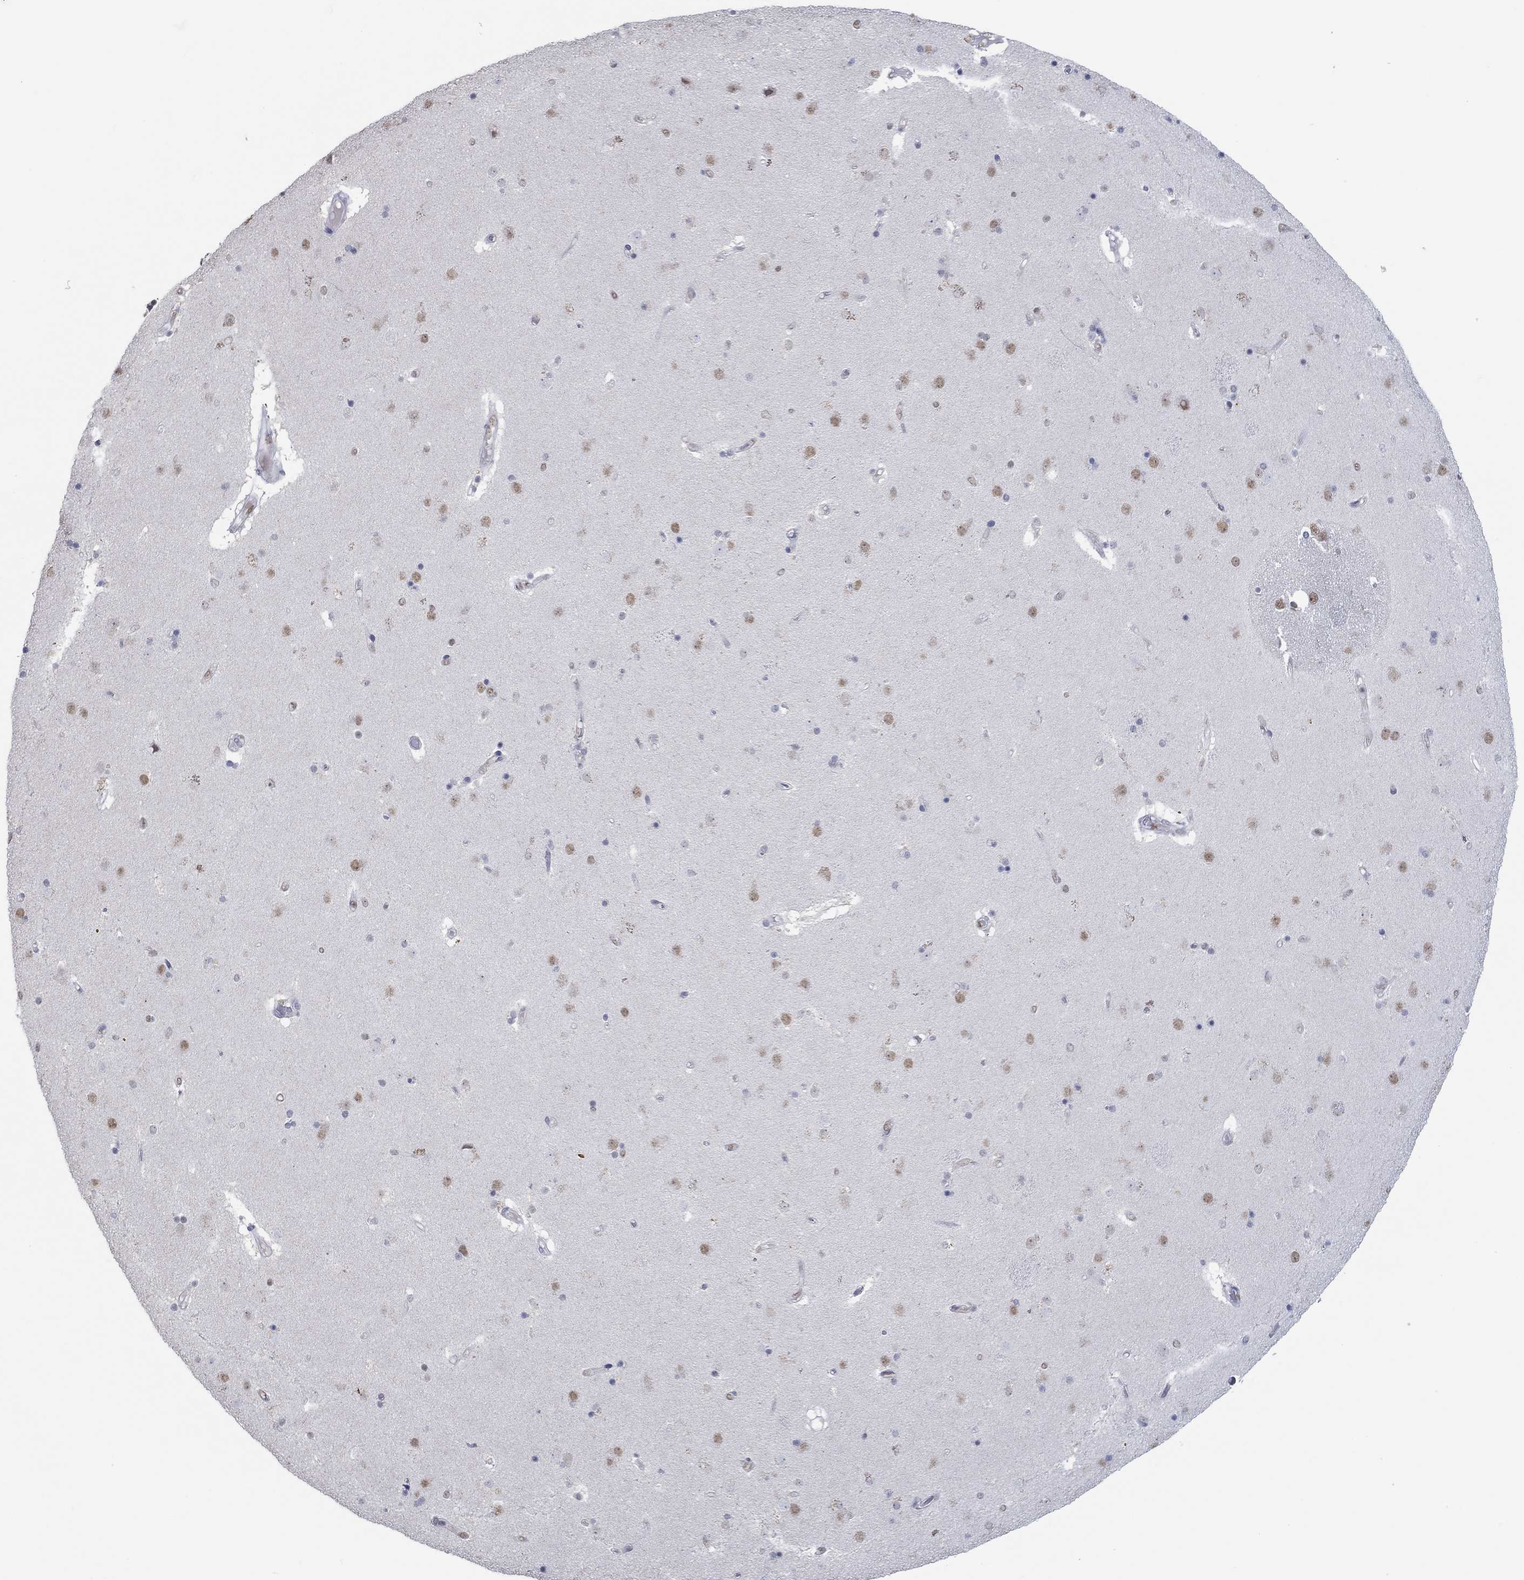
{"staining": {"intensity": "negative", "quantity": "none", "location": "none"}, "tissue": "caudate", "cell_type": "Glial cells", "image_type": "normal", "snomed": [{"axis": "morphology", "description": "Normal tissue, NOS"}, {"axis": "topography", "description": "Lateral ventricle wall"}], "caption": "There is no significant staining in glial cells of caudate. (IHC, brightfield microscopy, high magnification).", "gene": "GATA2", "patient": {"sex": "female", "age": 71}}